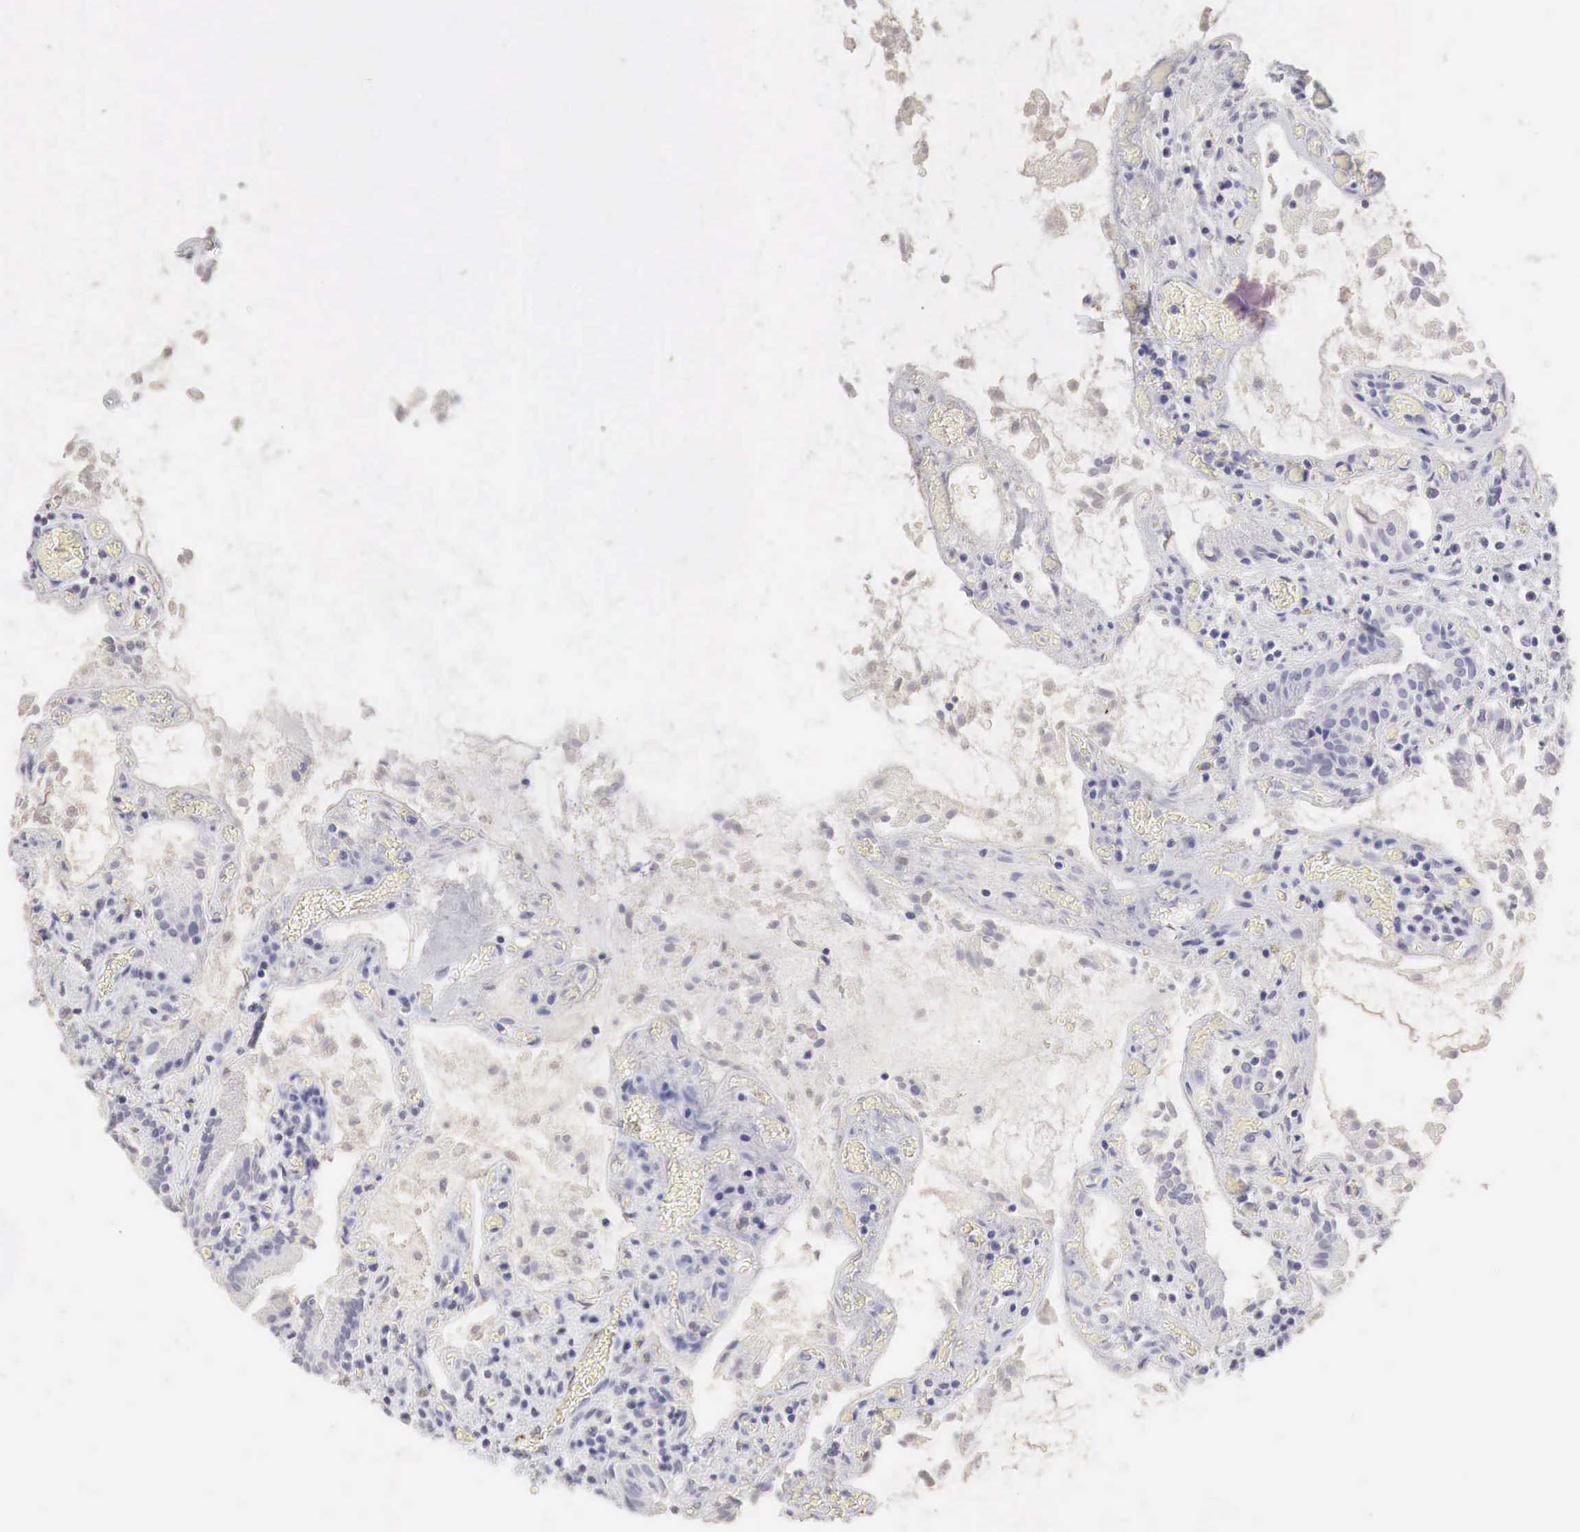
{"staining": {"intensity": "moderate", "quantity": "<25%", "location": "cytoplasmic/membranous"}, "tissue": "gallbladder", "cell_type": "Glandular cells", "image_type": "normal", "snomed": [{"axis": "morphology", "description": "Normal tissue, NOS"}, {"axis": "topography", "description": "Gallbladder"}], "caption": "Immunohistochemistry (IHC) (DAB (3,3'-diaminobenzidine)) staining of unremarkable gallbladder demonstrates moderate cytoplasmic/membranous protein staining in approximately <25% of glandular cells. (brown staining indicates protein expression, while blue staining denotes nuclei).", "gene": "OTC", "patient": {"sex": "male", "age": 73}}